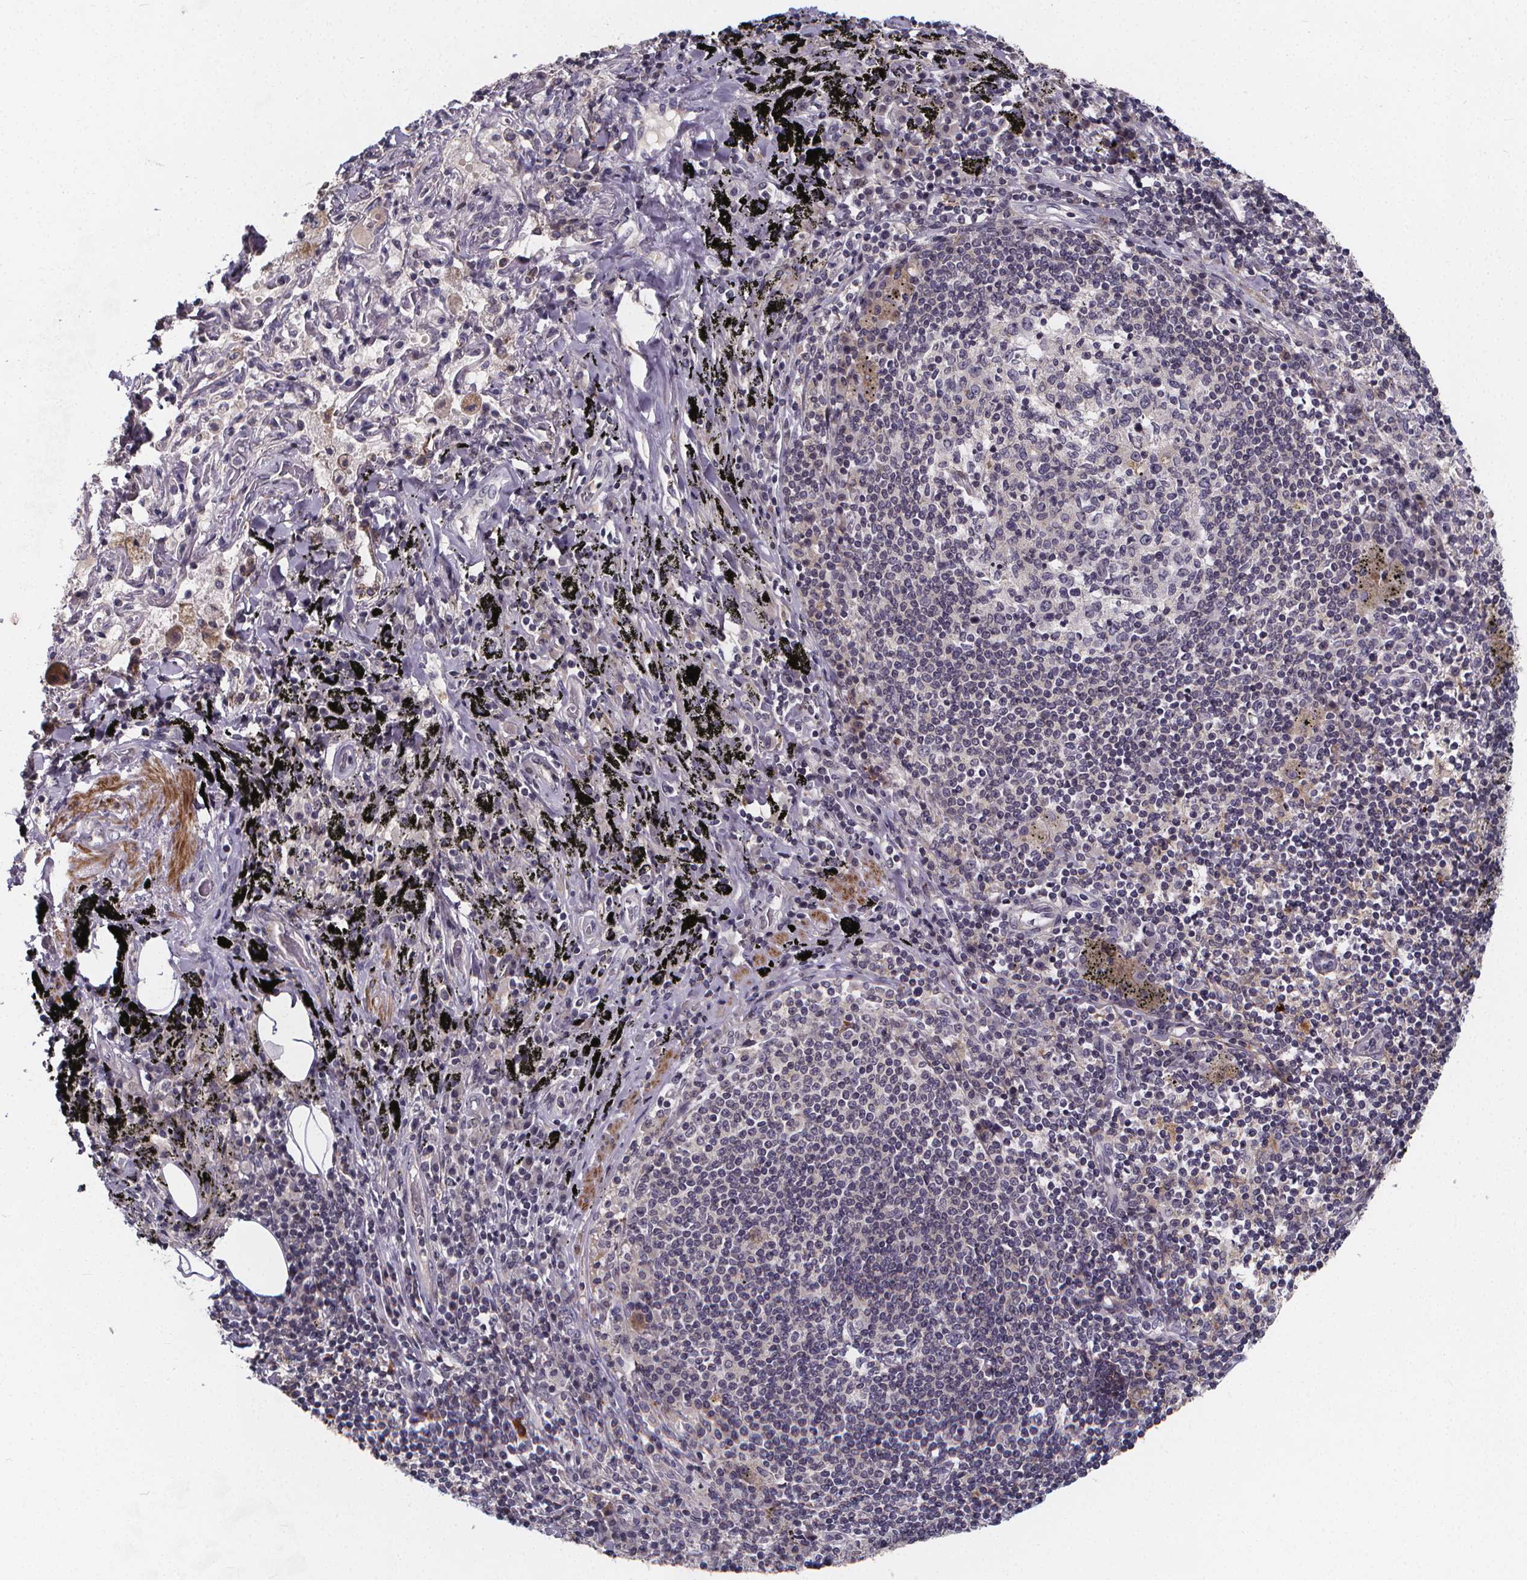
{"staining": {"intensity": "negative", "quantity": "none", "location": "none"}, "tissue": "adipose tissue", "cell_type": "Adipocytes", "image_type": "normal", "snomed": [{"axis": "morphology", "description": "Normal tissue, NOS"}, {"axis": "topography", "description": "Bronchus"}, {"axis": "topography", "description": "Lung"}], "caption": "The immunohistochemistry micrograph has no significant expression in adipocytes of adipose tissue. (IHC, brightfield microscopy, high magnification).", "gene": "FBXW2", "patient": {"sex": "female", "age": 57}}